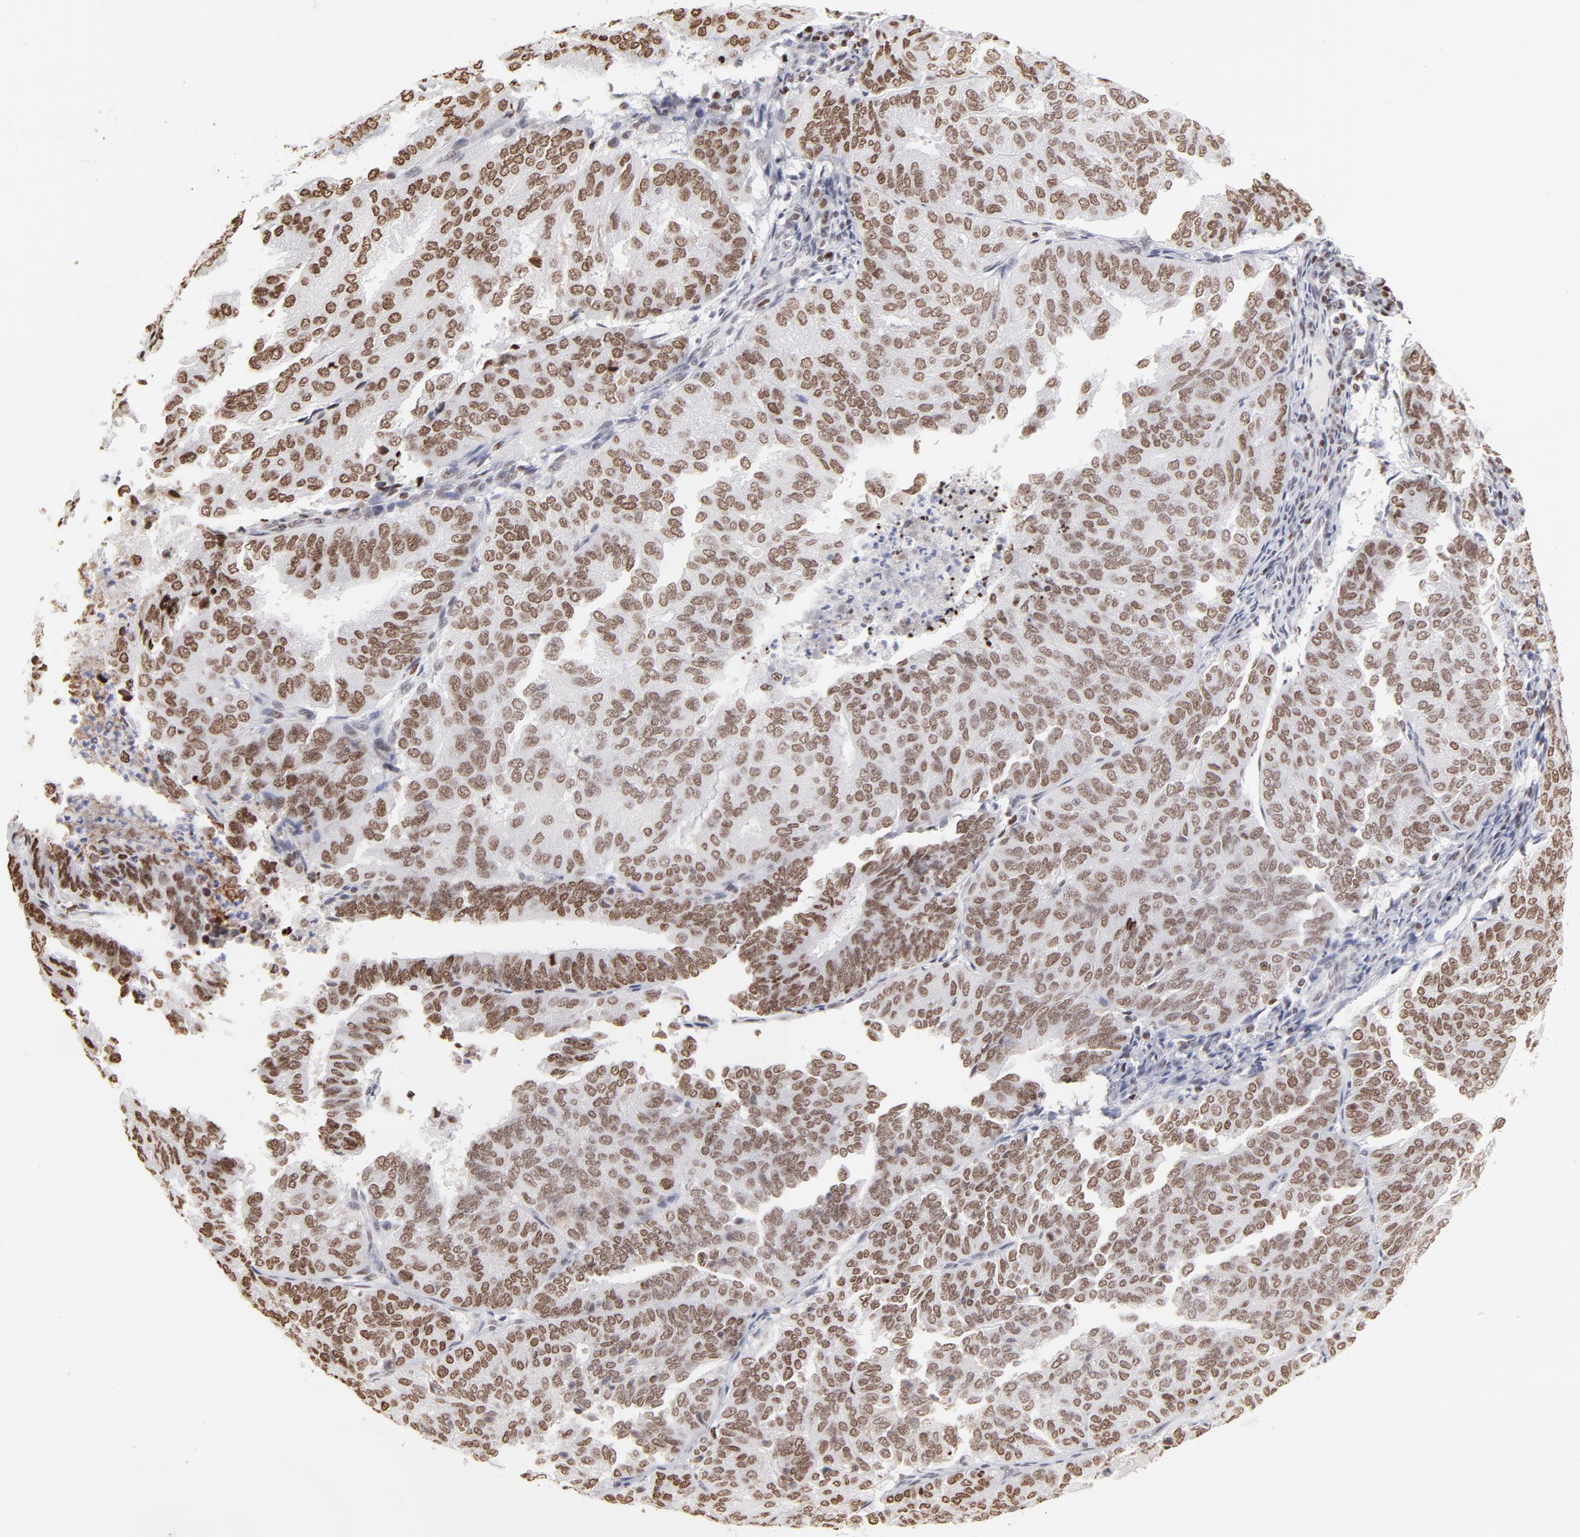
{"staining": {"intensity": "moderate", "quantity": ">75%", "location": "nuclear"}, "tissue": "endometrial cancer", "cell_type": "Tumor cells", "image_type": "cancer", "snomed": [{"axis": "morphology", "description": "Adenocarcinoma, NOS"}, {"axis": "topography", "description": "Endometrium"}], "caption": "Endometrial cancer (adenocarcinoma) was stained to show a protein in brown. There is medium levels of moderate nuclear expression in approximately >75% of tumor cells.", "gene": "PARP1", "patient": {"sex": "female", "age": 59}}